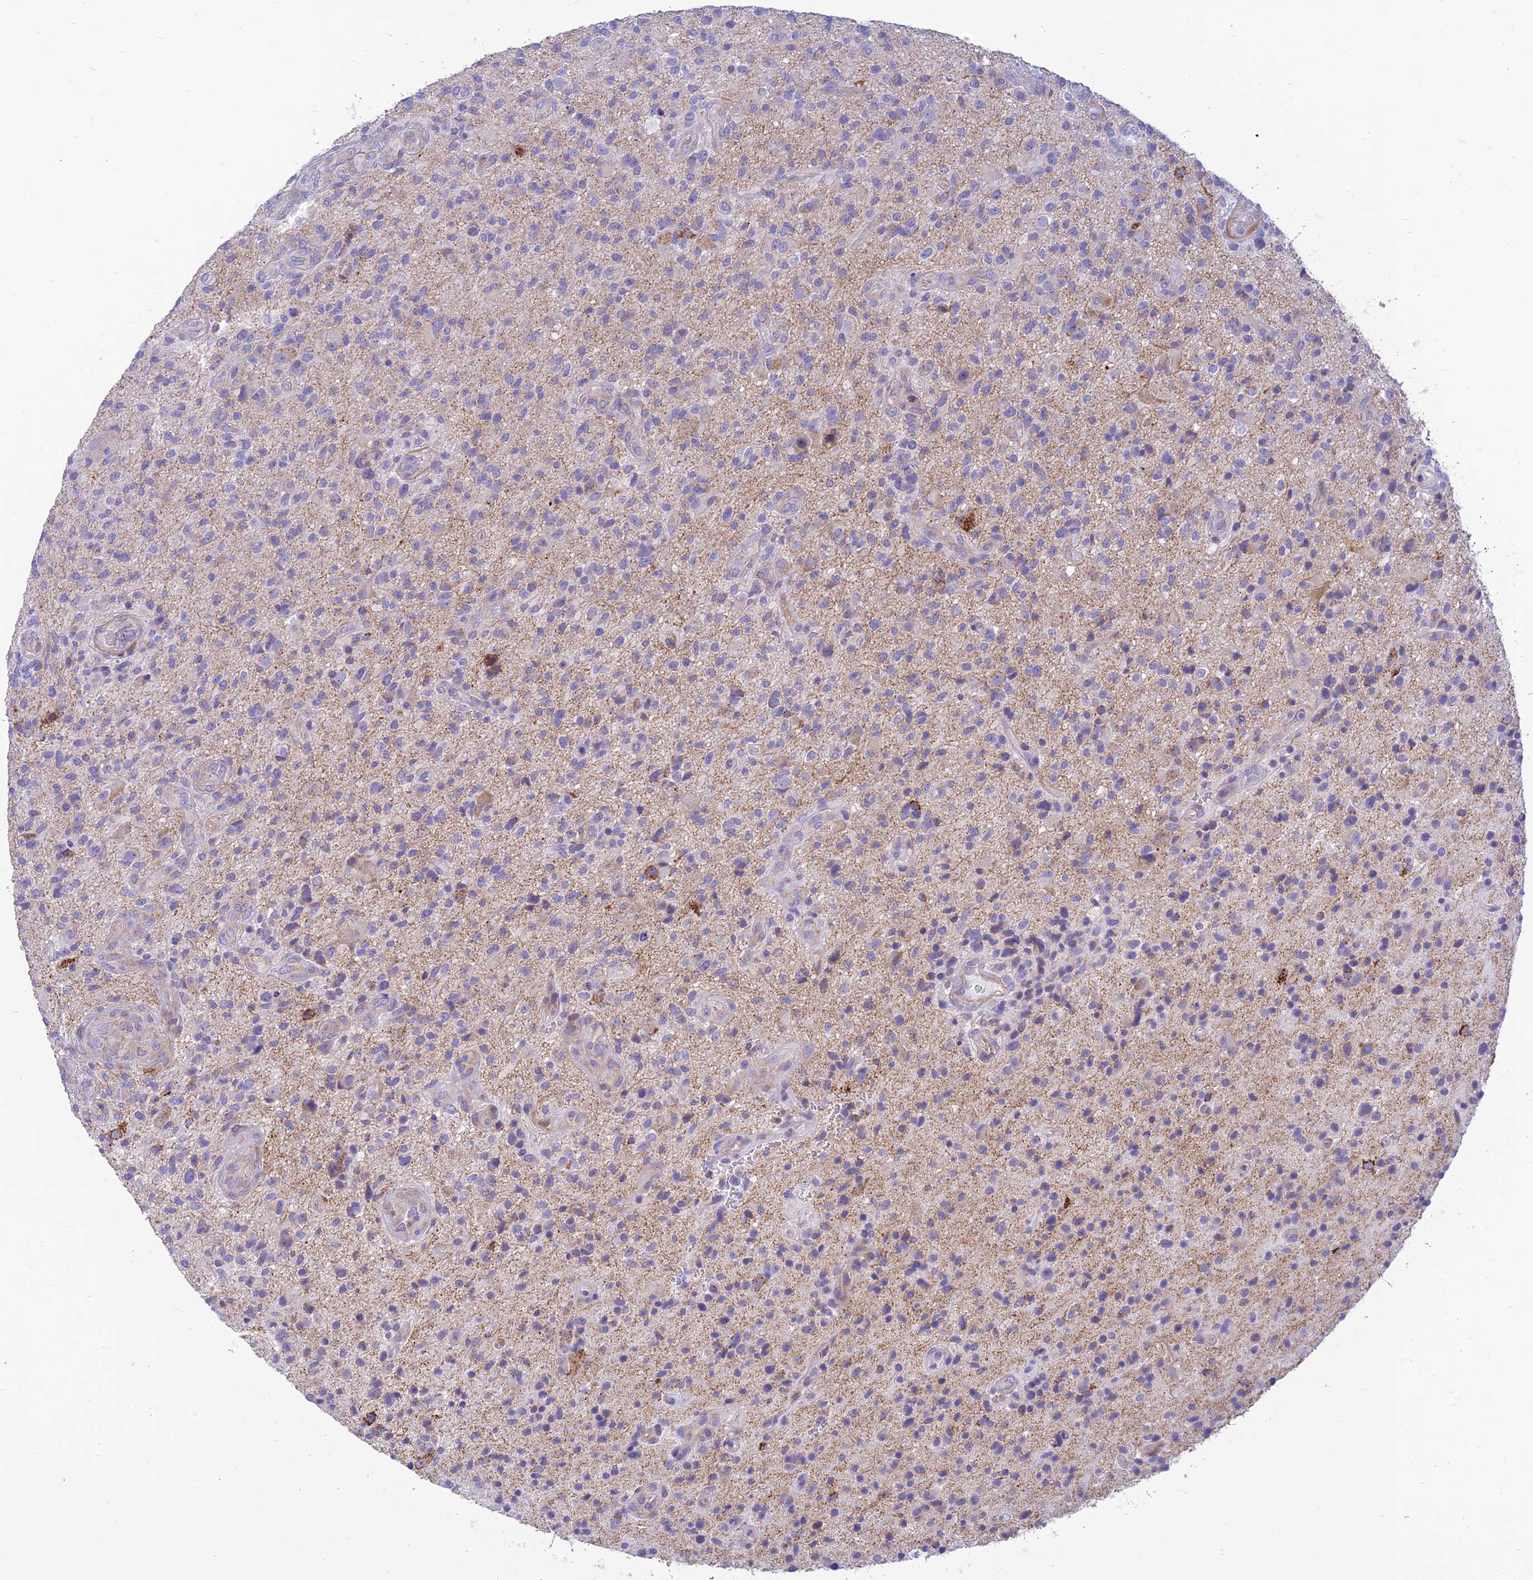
{"staining": {"intensity": "negative", "quantity": "none", "location": "none"}, "tissue": "glioma", "cell_type": "Tumor cells", "image_type": "cancer", "snomed": [{"axis": "morphology", "description": "Glioma, malignant, High grade"}, {"axis": "topography", "description": "Brain"}], "caption": "IHC micrograph of neoplastic tissue: malignant glioma (high-grade) stained with DAB exhibits no significant protein staining in tumor cells.", "gene": "FAM186B", "patient": {"sex": "male", "age": 47}}